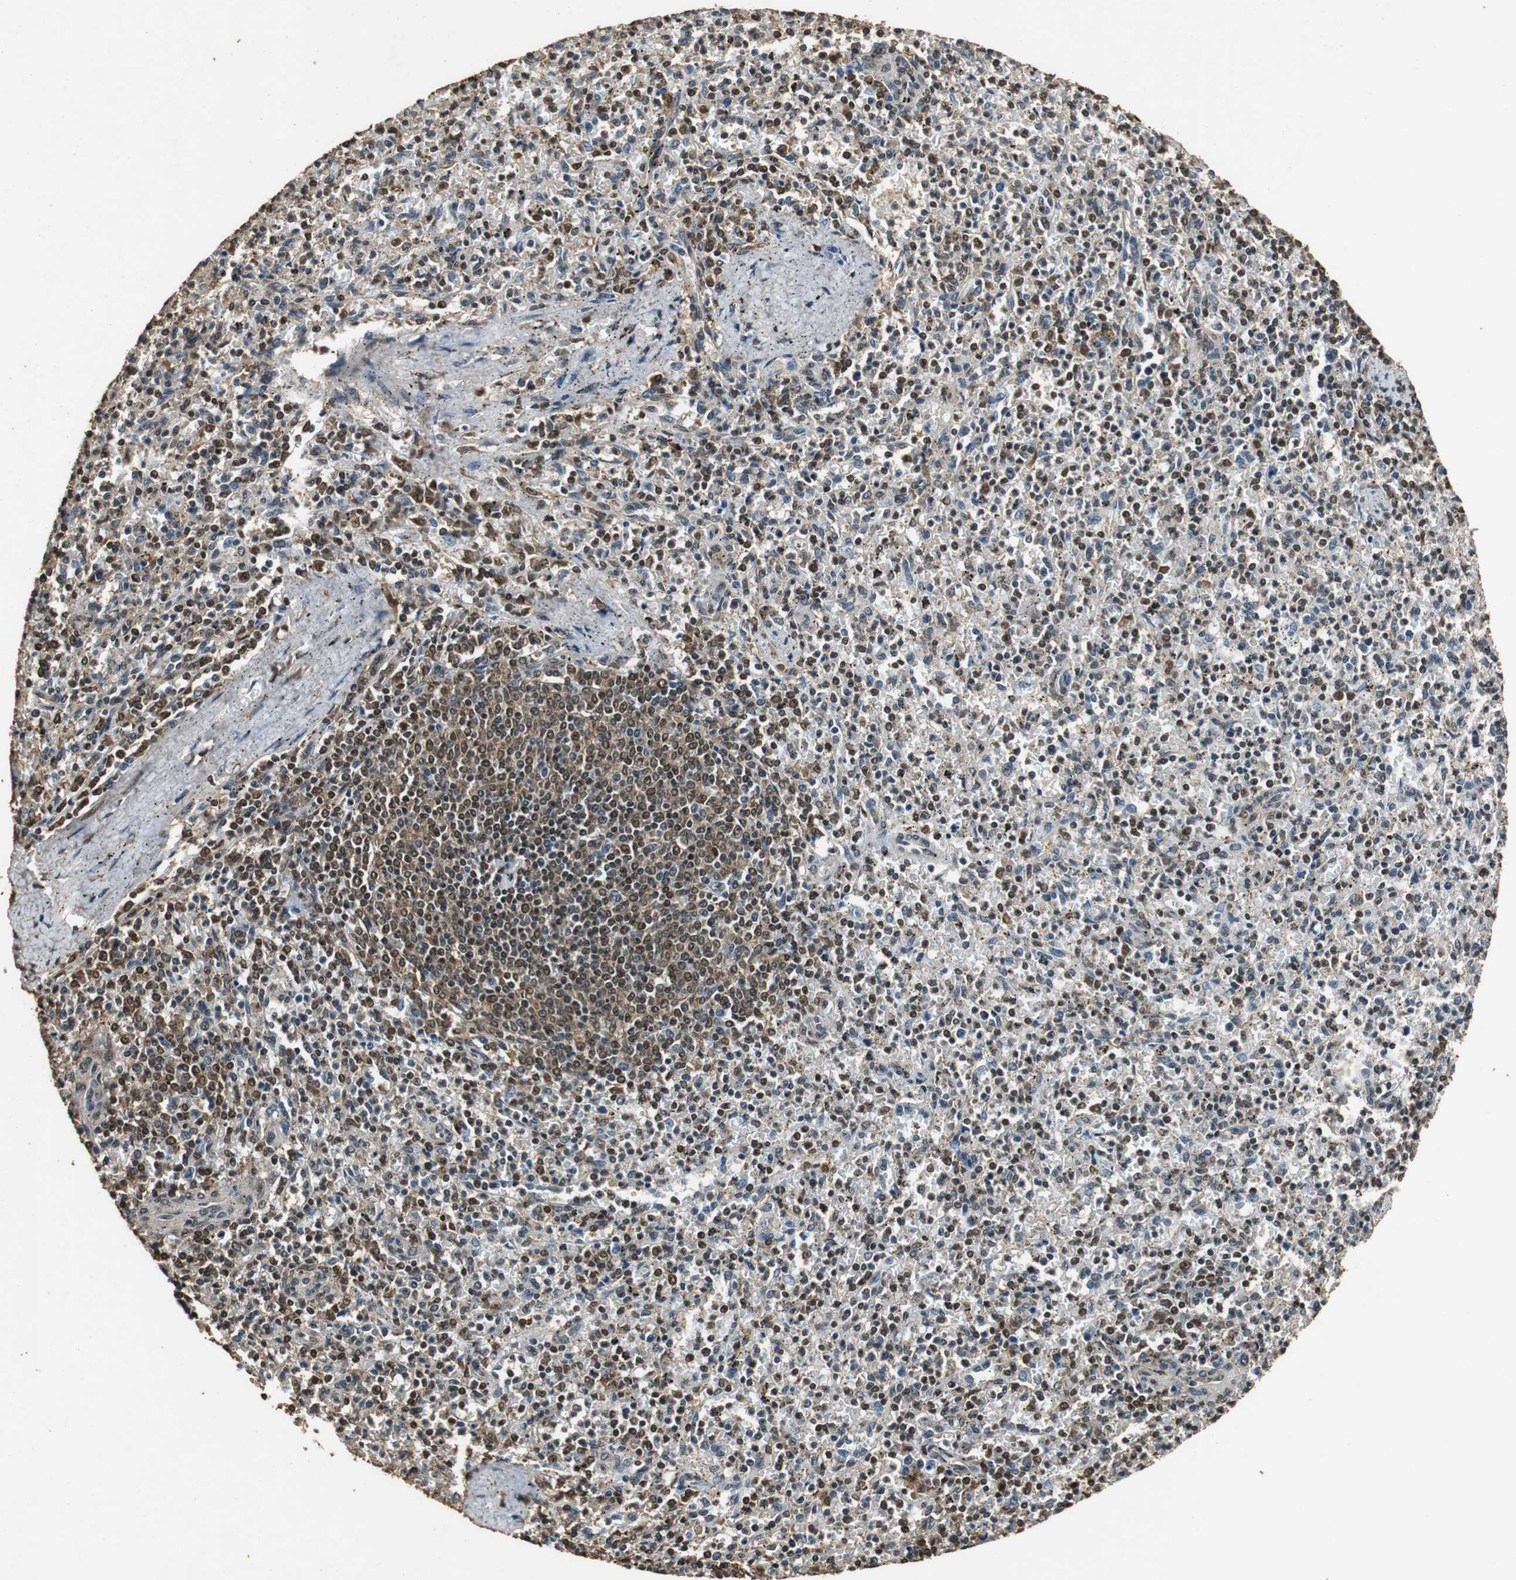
{"staining": {"intensity": "strong", "quantity": "25%-75%", "location": "cytoplasmic/membranous,nuclear"}, "tissue": "spleen", "cell_type": "Cells in red pulp", "image_type": "normal", "snomed": [{"axis": "morphology", "description": "Normal tissue, NOS"}, {"axis": "topography", "description": "Spleen"}], "caption": "An IHC micrograph of benign tissue is shown. Protein staining in brown shows strong cytoplasmic/membranous,nuclear positivity in spleen within cells in red pulp.", "gene": "ZNF18", "patient": {"sex": "male", "age": 72}}